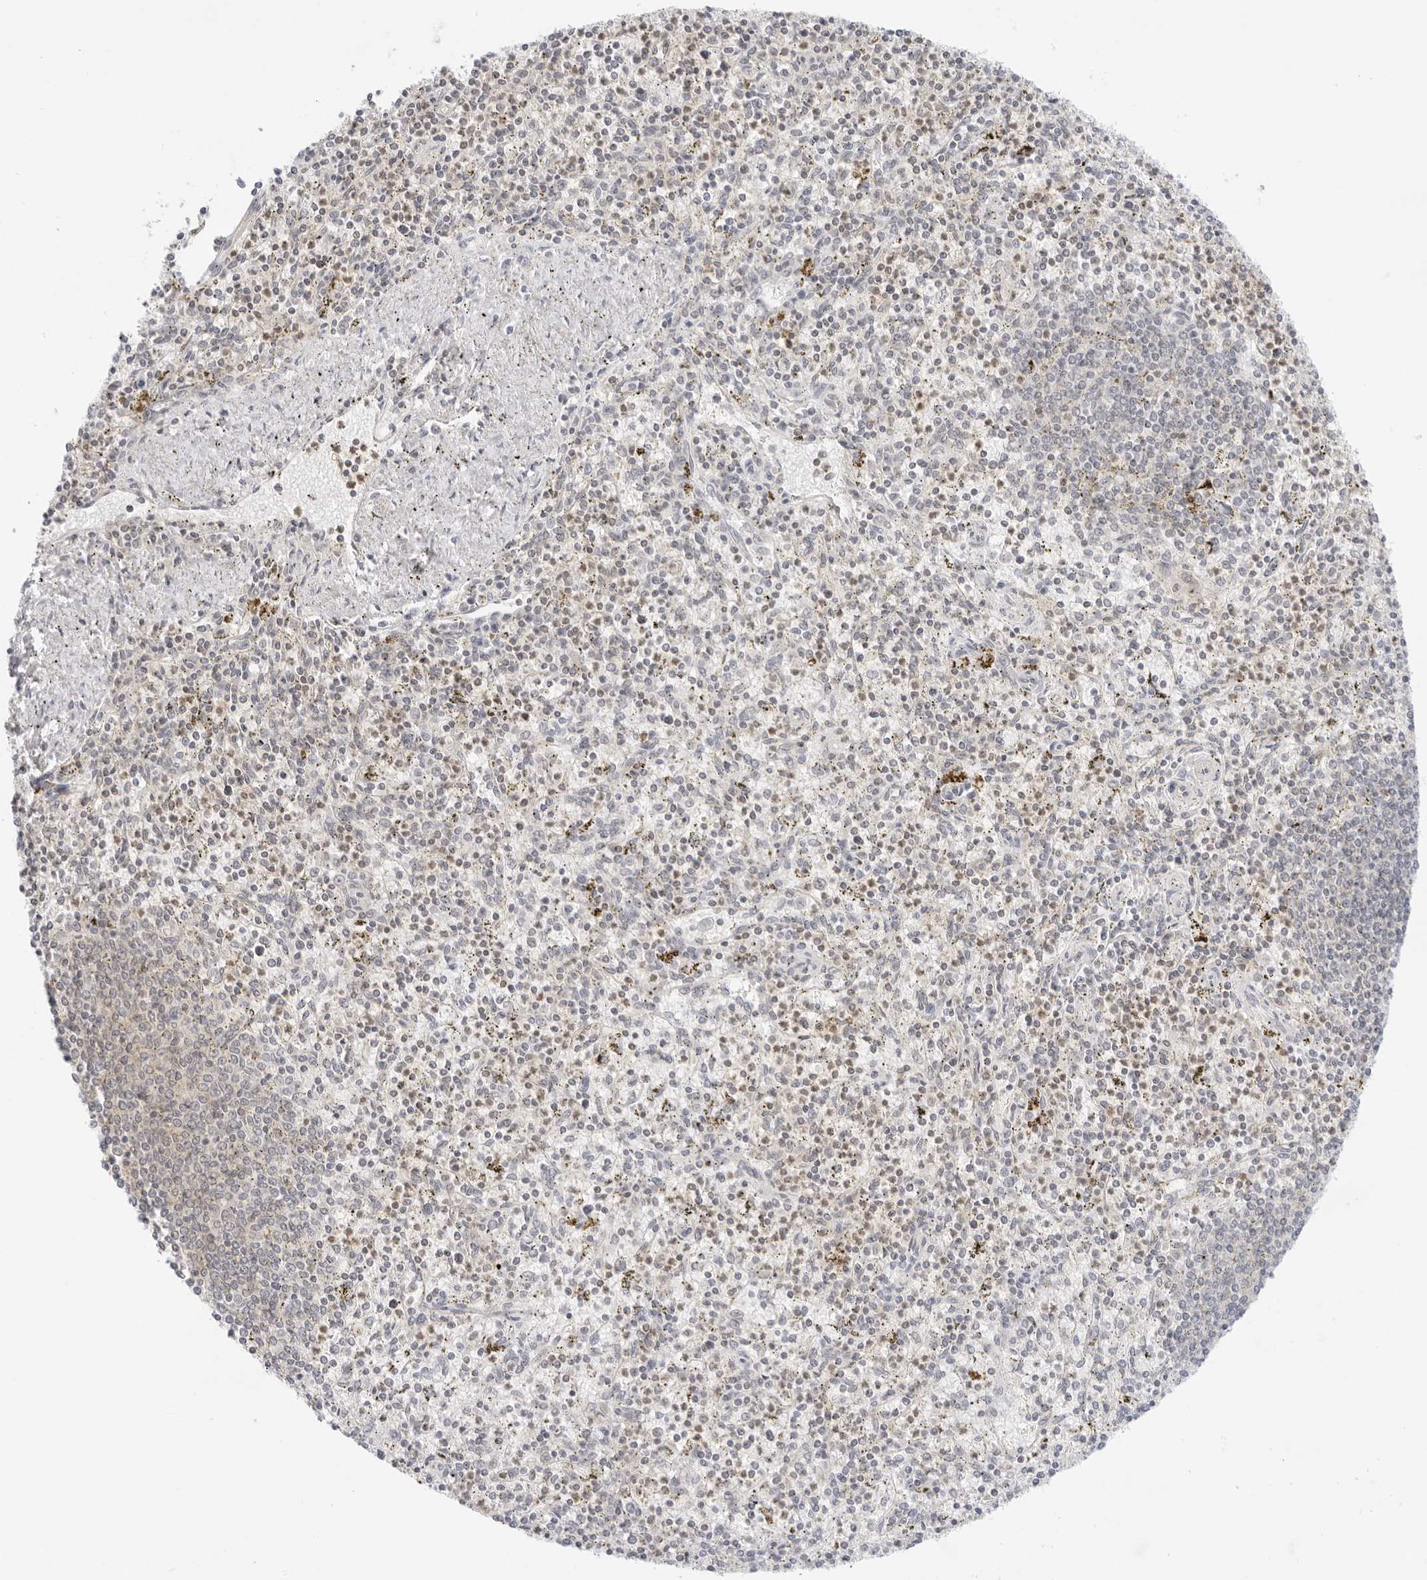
{"staining": {"intensity": "moderate", "quantity": "<25%", "location": "cytoplasmic/membranous"}, "tissue": "spleen", "cell_type": "Cells in red pulp", "image_type": "normal", "snomed": [{"axis": "morphology", "description": "Normal tissue, NOS"}, {"axis": "topography", "description": "Spleen"}], "caption": "A low amount of moderate cytoplasmic/membranous expression is seen in about <25% of cells in red pulp in benign spleen.", "gene": "TNFRSF14", "patient": {"sex": "male", "age": 72}}